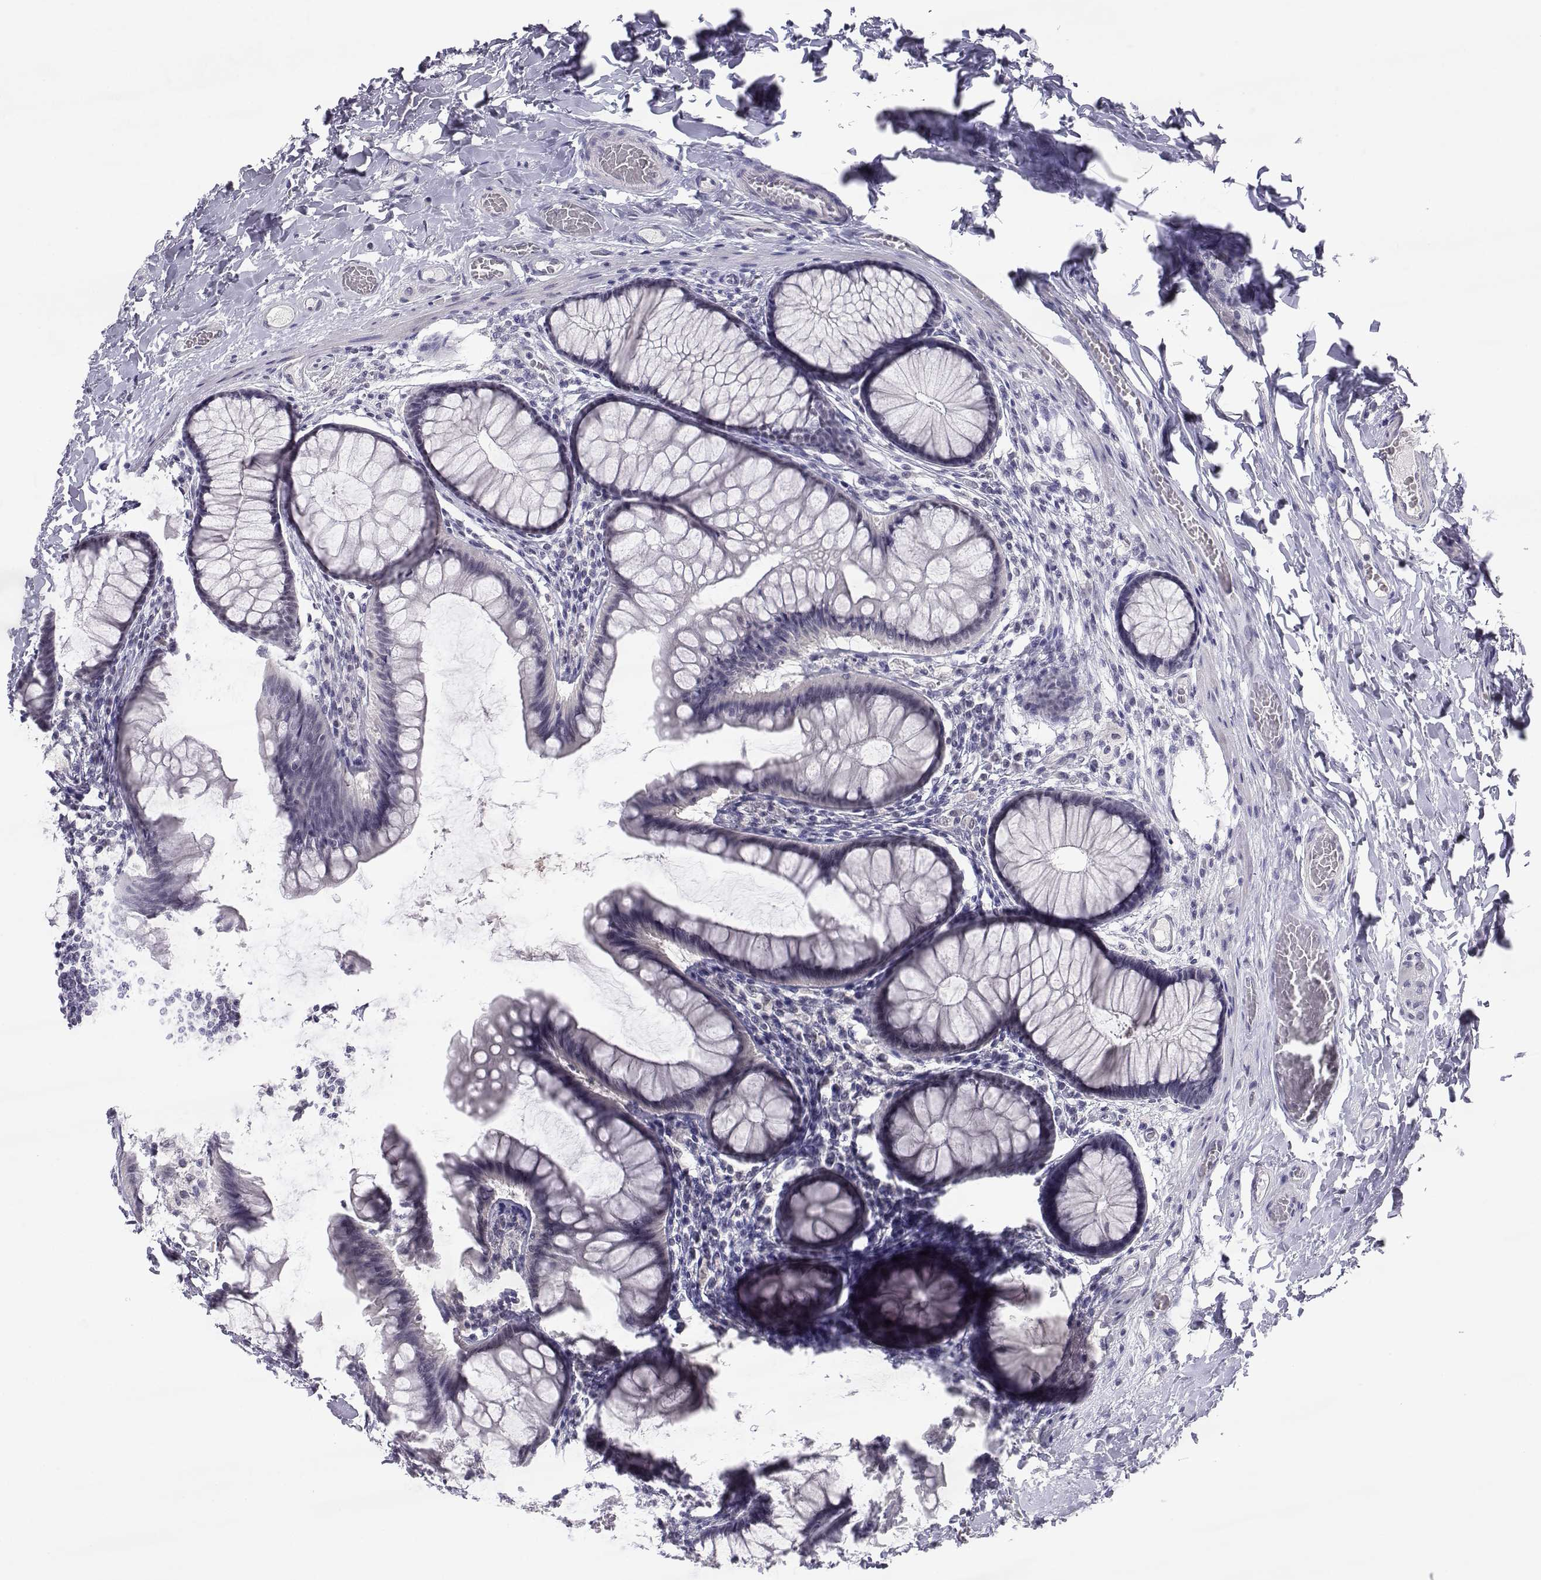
{"staining": {"intensity": "negative", "quantity": "none", "location": "none"}, "tissue": "colon", "cell_type": "Endothelial cells", "image_type": "normal", "snomed": [{"axis": "morphology", "description": "Normal tissue, NOS"}, {"axis": "topography", "description": "Colon"}], "caption": "Micrograph shows no protein positivity in endothelial cells of unremarkable colon. (Stains: DAB immunohistochemistry with hematoxylin counter stain, Microscopy: brightfield microscopy at high magnification).", "gene": "MED26", "patient": {"sex": "female", "age": 65}}